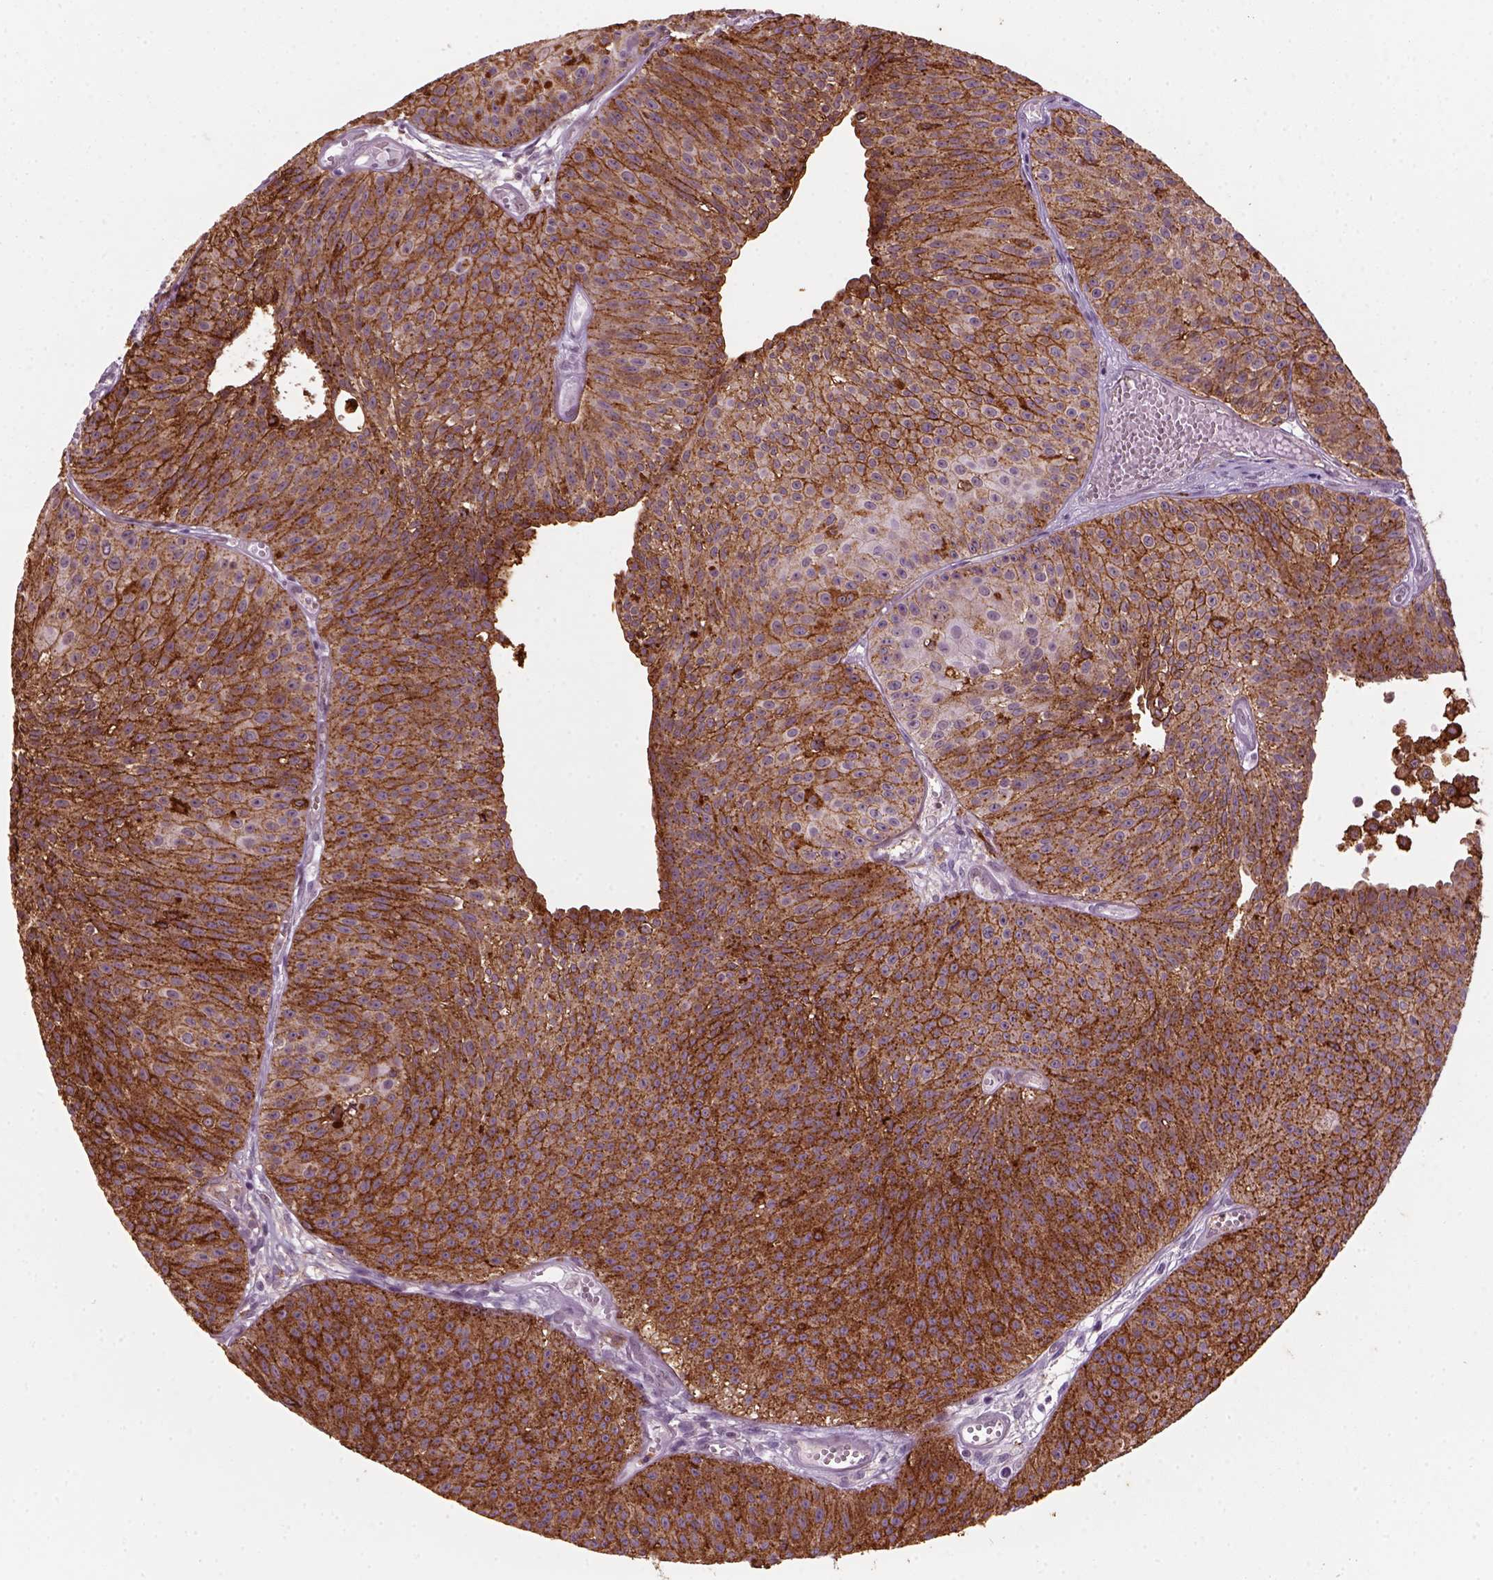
{"staining": {"intensity": "strong", "quantity": ">75%", "location": "cytoplasmic/membranous"}, "tissue": "urothelial cancer", "cell_type": "Tumor cells", "image_type": "cancer", "snomed": [{"axis": "morphology", "description": "Urothelial carcinoma, Low grade"}, {"axis": "topography", "description": "Urinary bladder"}], "caption": "Immunohistochemistry staining of urothelial cancer, which displays high levels of strong cytoplasmic/membranous positivity in about >75% of tumor cells indicating strong cytoplasmic/membranous protein expression. The staining was performed using DAB (brown) for protein detection and nuclei were counterstained in hematoxylin (blue).", "gene": "MARCKS", "patient": {"sex": "male", "age": 63}}